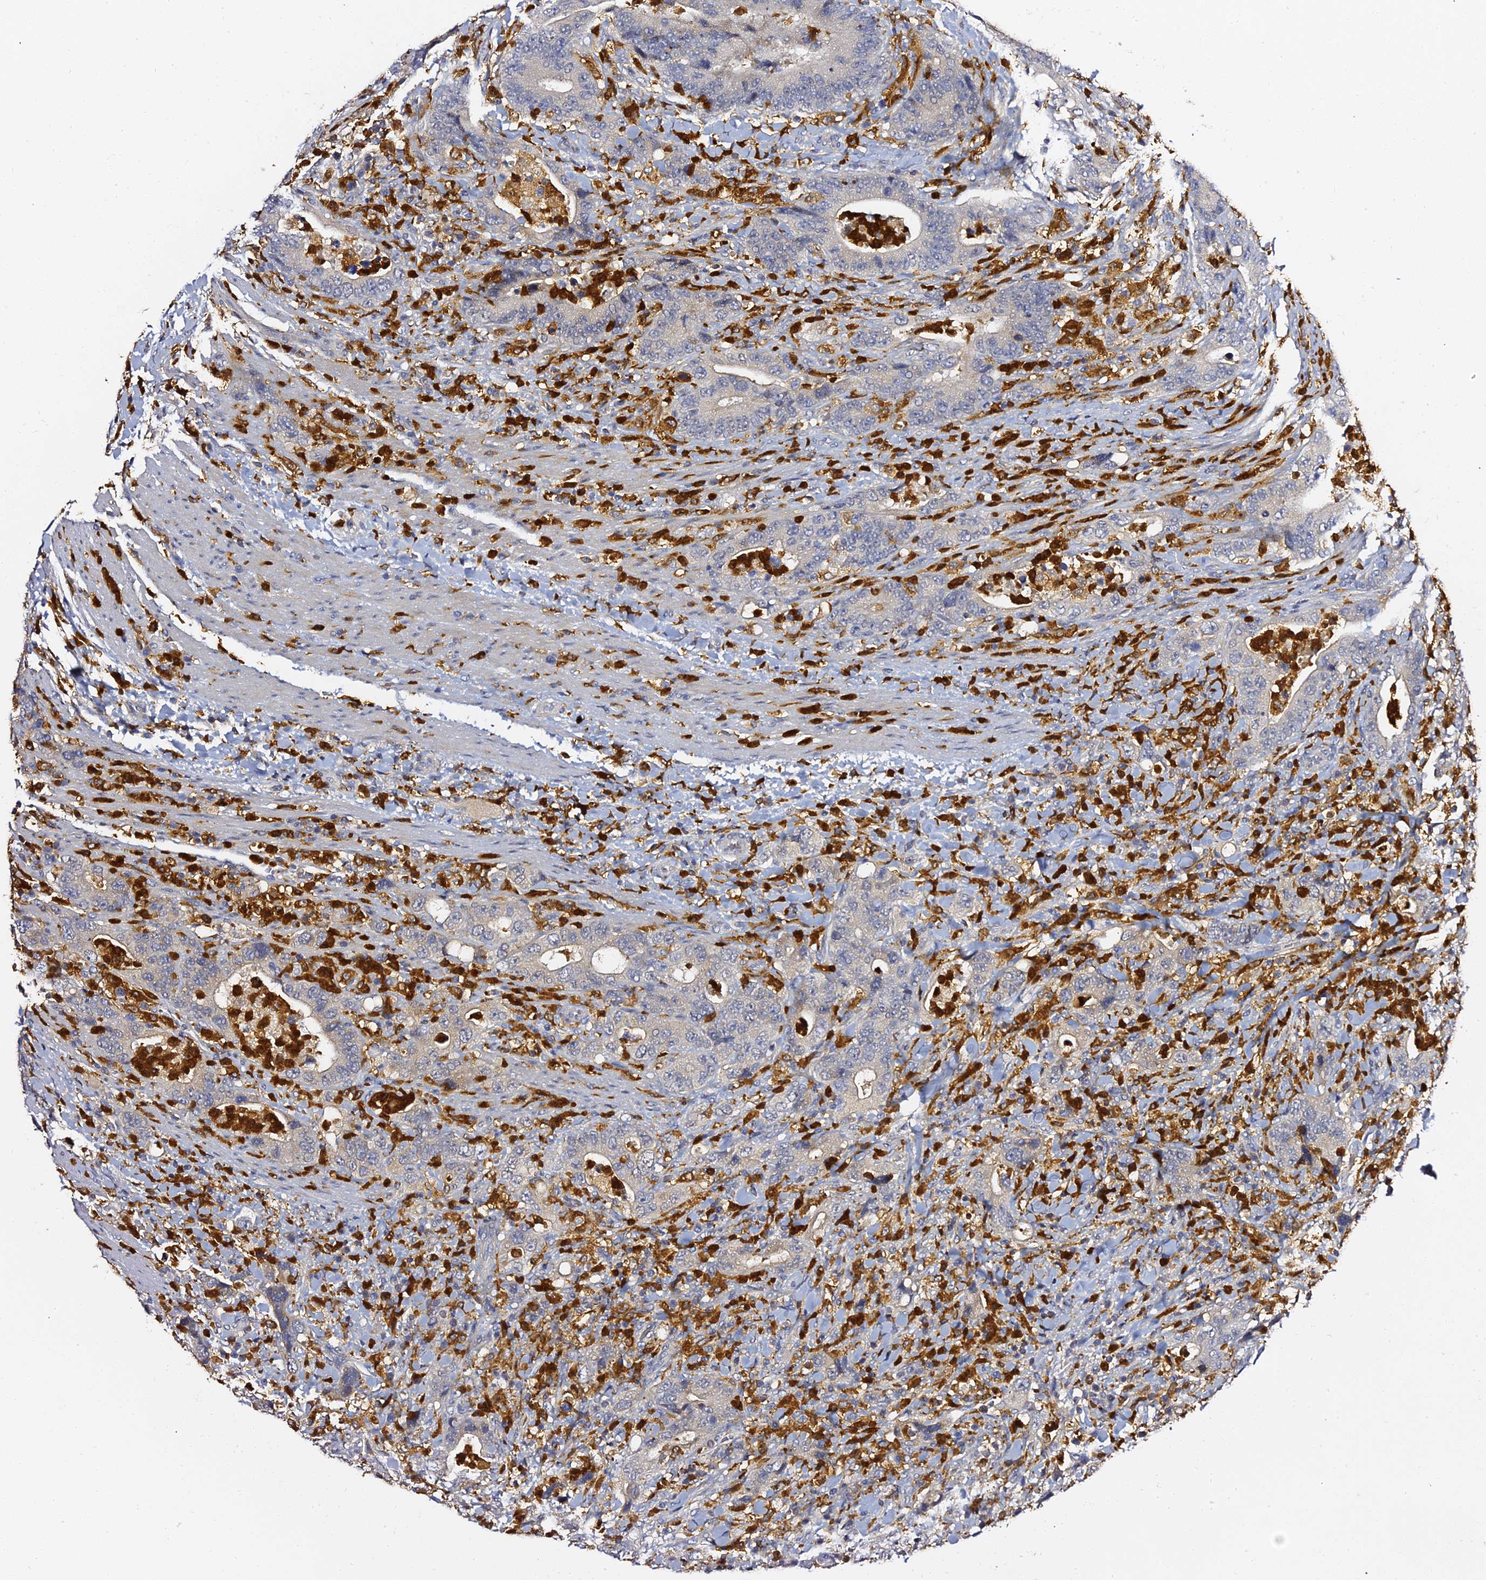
{"staining": {"intensity": "negative", "quantity": "none", "location": "none"}, "tissue": "colorectal cancer", "cell_type": "Tumor cells", "image_type": "cancer", "snomed": [{"axis": "morphology", "description": "Adenocarcinoma, NOS"}, {"axis": "topography", "description": "Colon"}], "caption": "Tumor cells are negative for brown protein staining in adenocarcinoma (colorectal). (Stains: DAB (3,3'-diaminobenzidine) IHC with hematoxylin counter stain, Microscopy: brightfield microscopy at high magnification).", "gene": "IL4I1", "patient": {"sex": "female", "age": 75}}